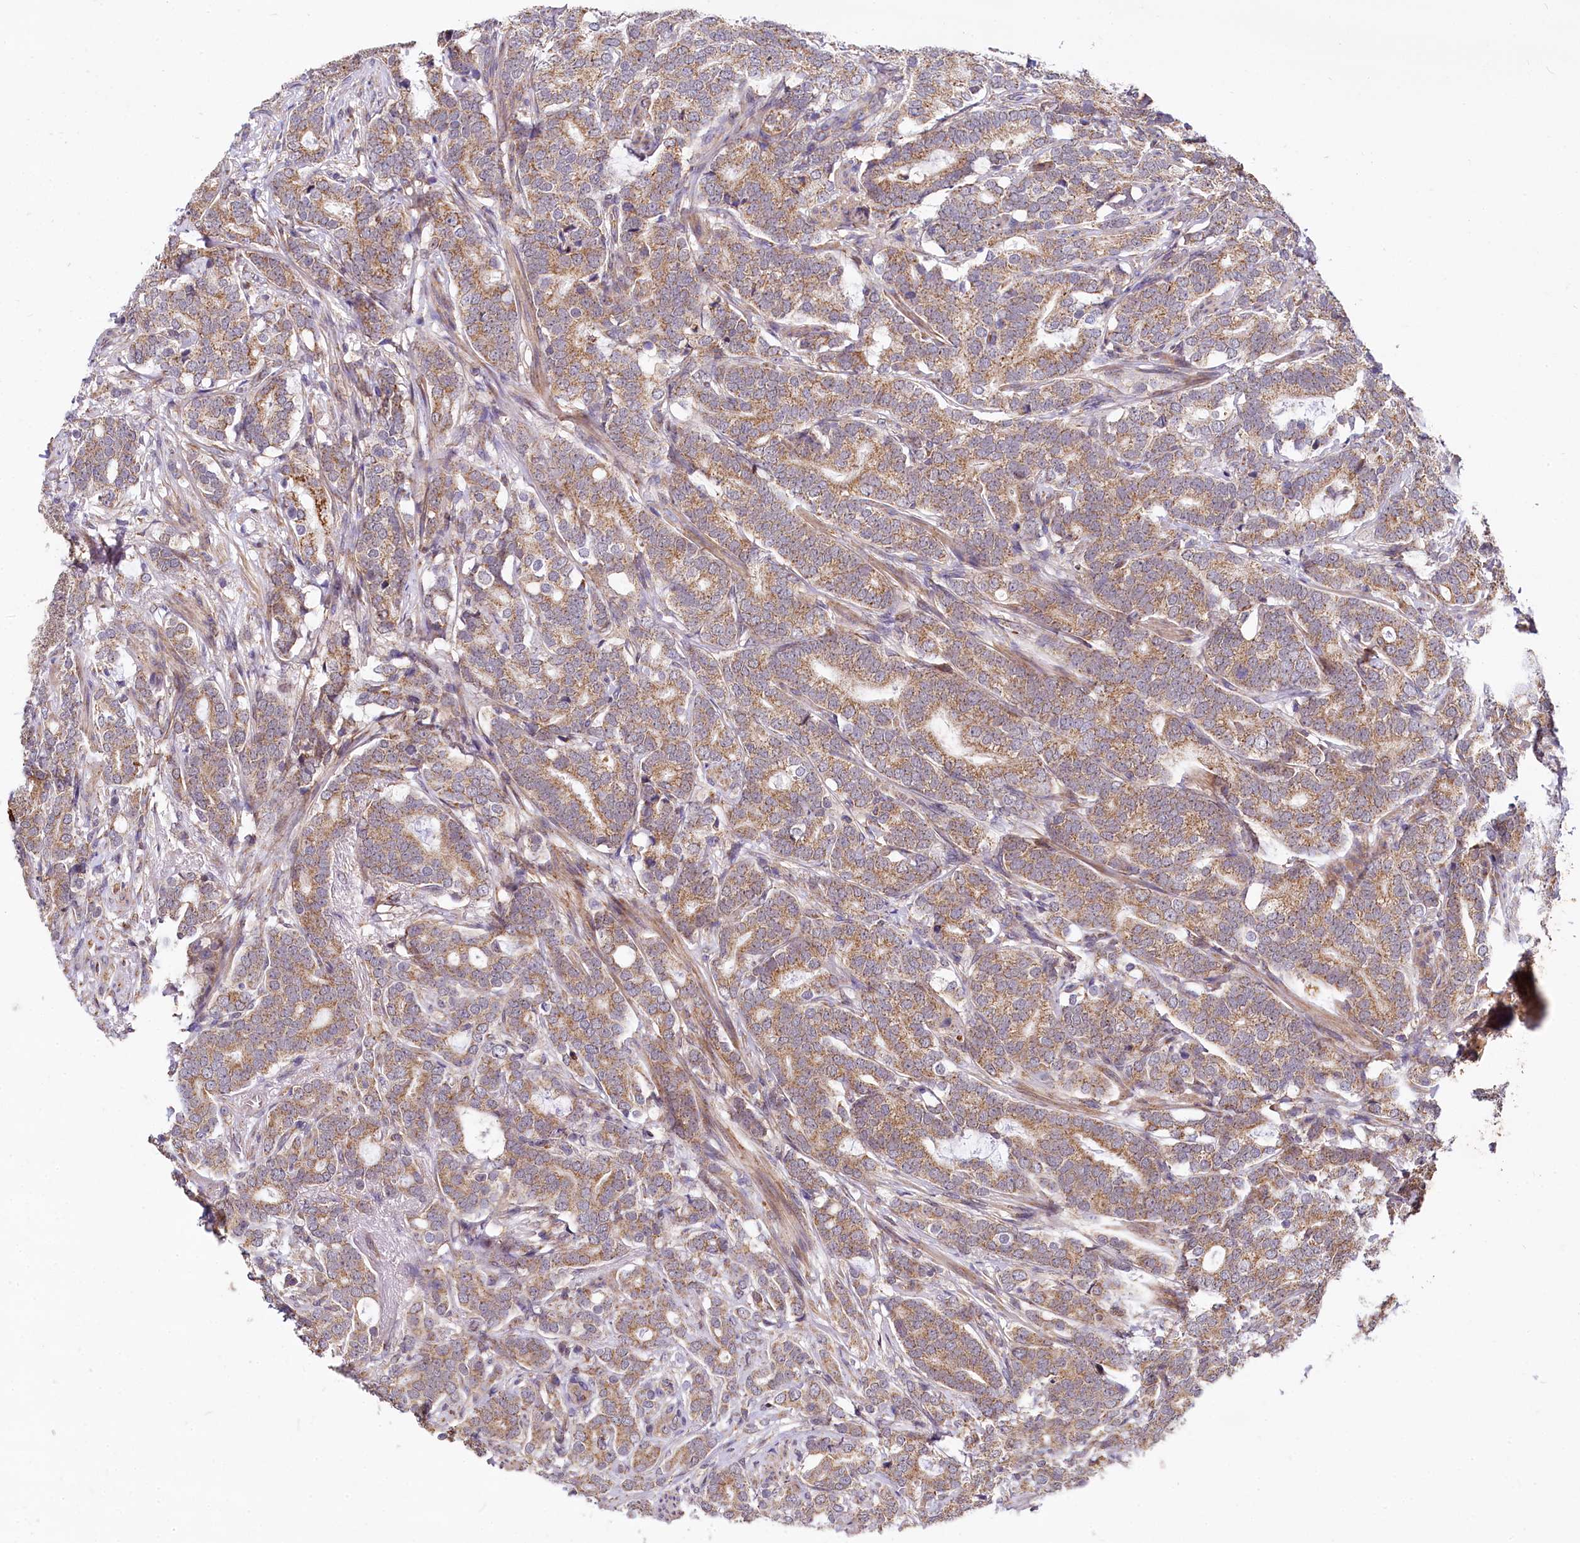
{"staining": {"intensity": "moderate", "quantity": ">75%", "location": "cytoplasmic/membranous"}, "tissue": "prostate cancer", "cell_type": "Tumor cells", "image_type": "cancer", "snomed": [{"axis": "morphology", "description": "Adenocarcinoma, Low grade"}, {"axis": "topography", "description": "Prostate"}], "caption": "An immunohistochemistry (IHC) image of tumor tissue is shown. Protein staining in brown labels moderate cytoplasmic/membranous positivity in prostate low-grade adenocarcinoma within tumor cells.", "gene": "SPRYD3", "patient": {"sex": "male", "age": 71}}